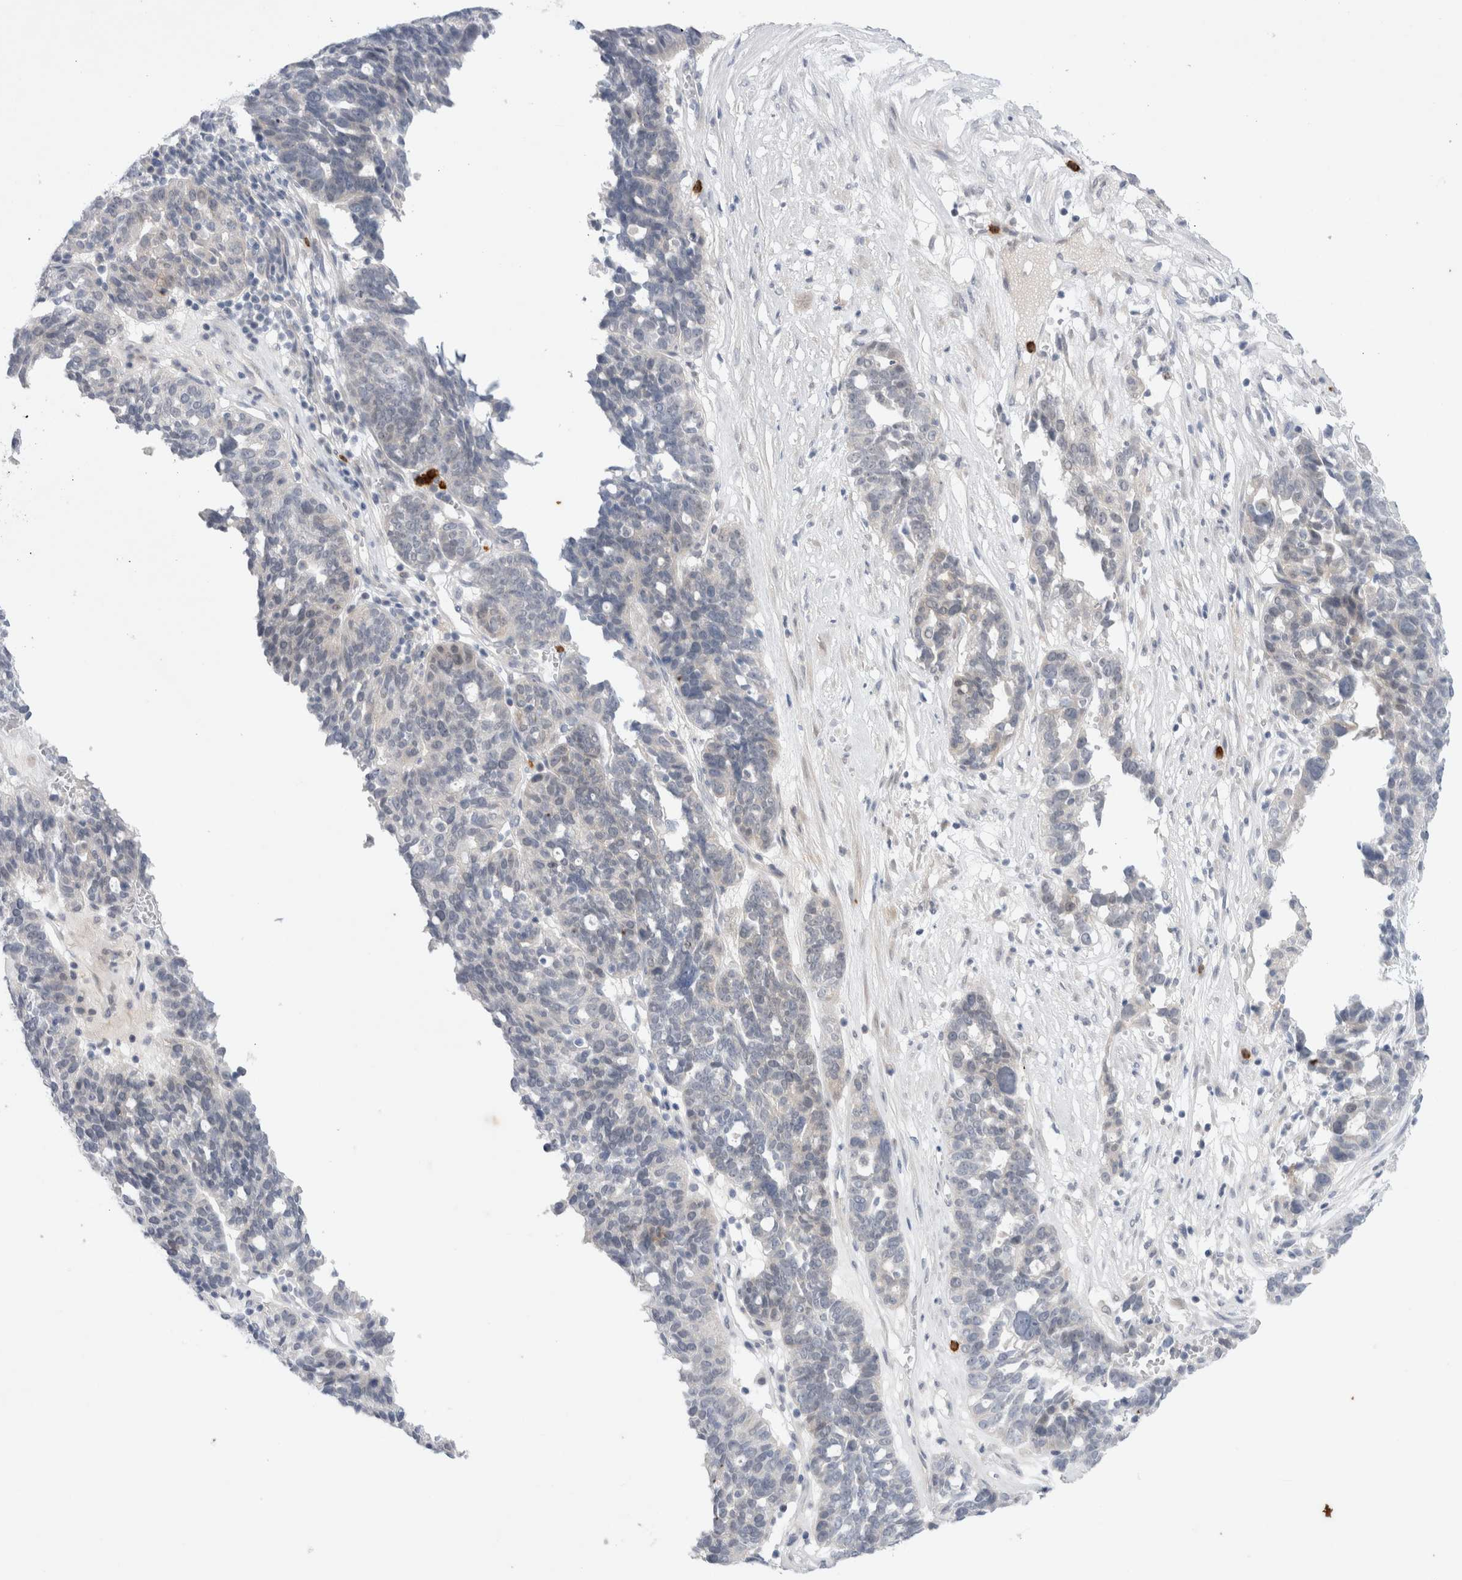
{"staining": {"intensity": "negative", "quantity": "none", "location": "none"}, "tissue": "ovarian cancer", "cell_type": "Tumor cells", "image_type": "cancer", "snomed": [{"axis": "morphology", "description": "Cystadenocarcinoma, serous, NOS"}, {"axis": "topography", "description": "Ovary"}], "caption": "Tumor cells show no significant protein positivity in ovarian cancer (serous cystadenocarcinoma). The staining was performed using DAB to visualize the protein expression in brown, while the nuclei were stained in blue with hematoxylin (Magnification: 20x).", "gene": "GSDMB", "patient": {"sex": "female", "age": 59}}